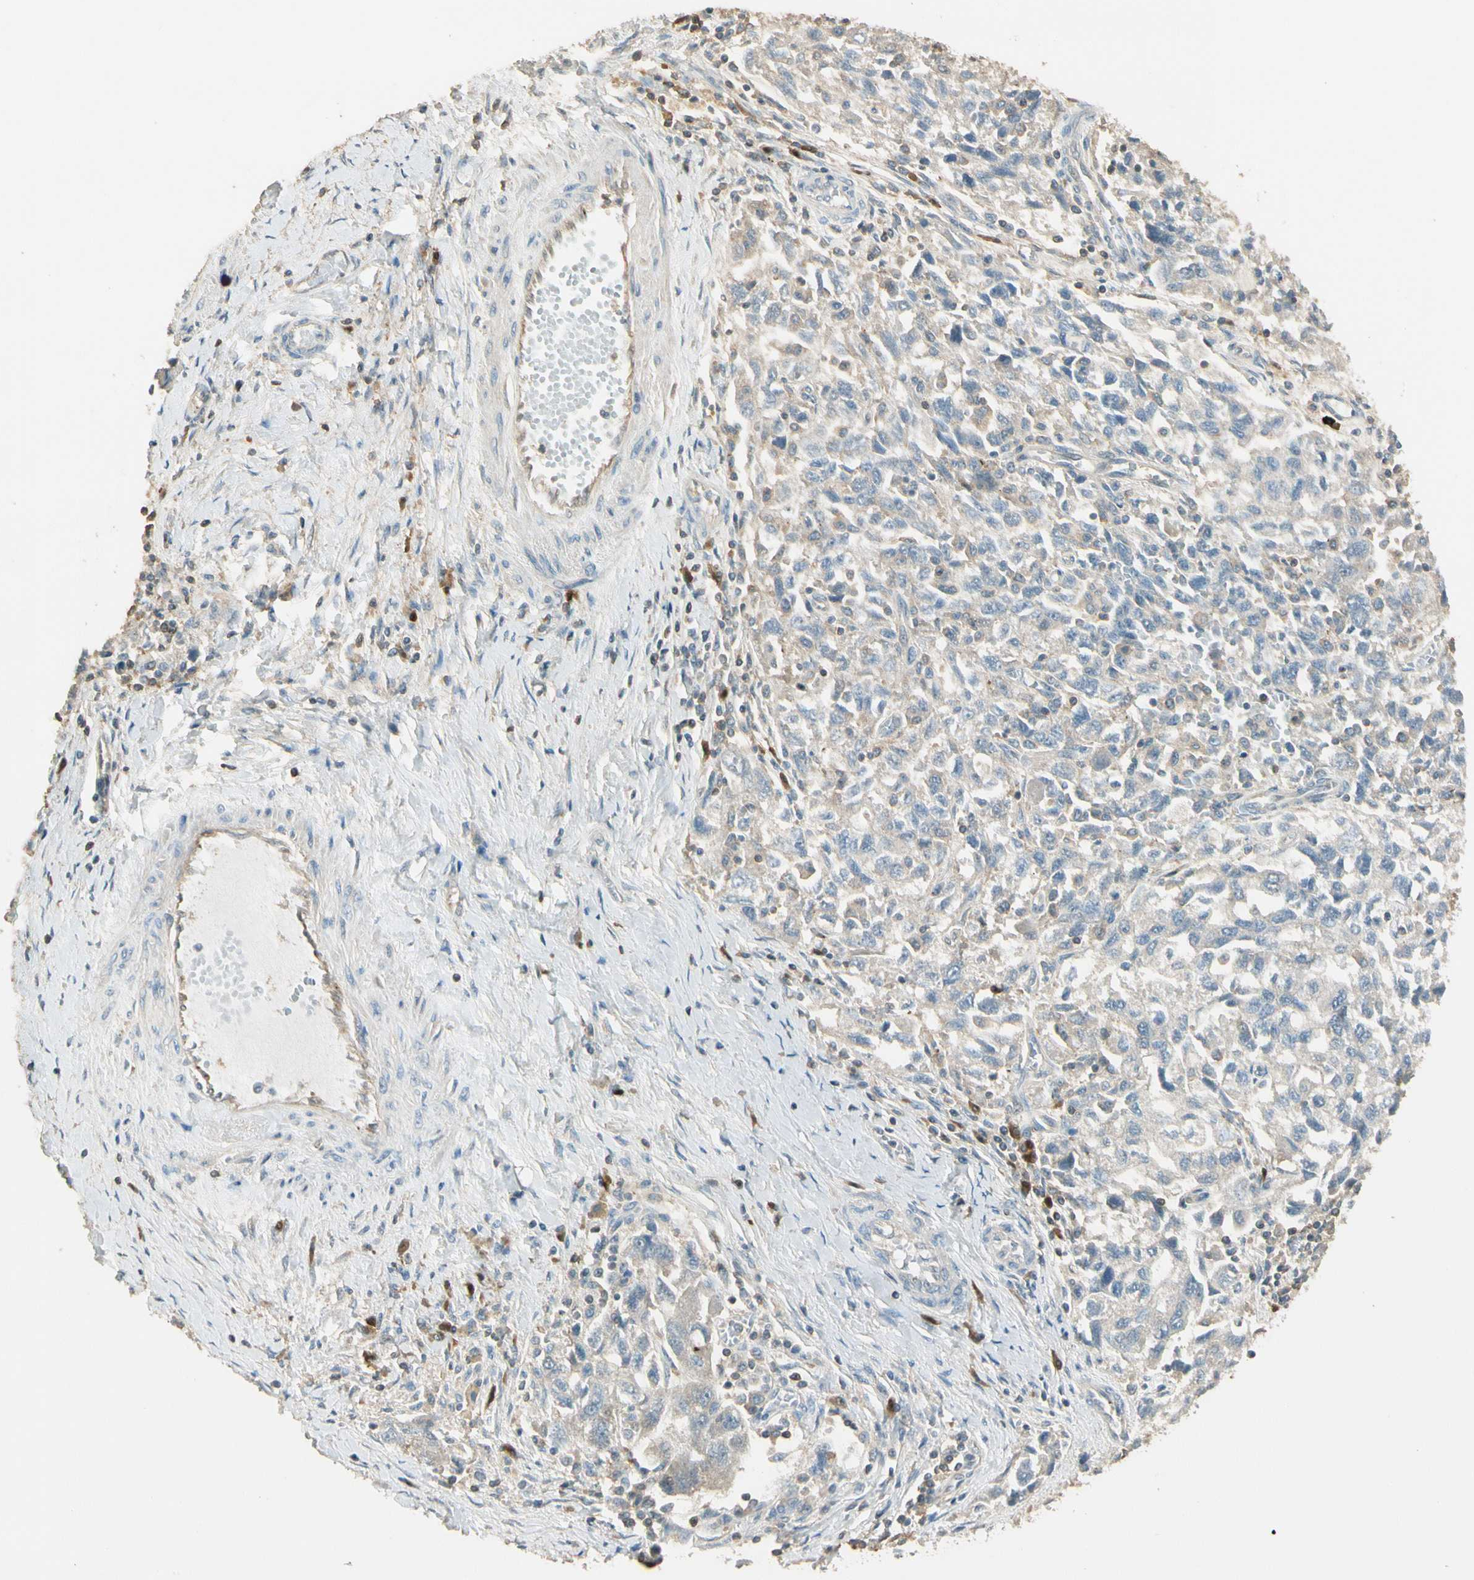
{"staining": {"intensity": "weak", "quantity": "25%-75%", "location": "cytoplasmic/membranous"}, "tissue": "ovarian cancer", "cell_type": "Tumor cells", "image_type": "cancer", "snomed": [{"axis": "morphology", "description": "Carcinoma, NOS"}, {"axis": "morphology", "description": "Cystadenocarcinoma, serous, NOS"}, {"axis": "topography", "description": "Ovary"}], "caption": "The histopathology image reveals staining of ovarian cancer, revealing weak cytoplasmic/membranous protein staining (brown color) within tumor cells. Immunohistochemistry stains the protein of interest in brown and the nuclei are stained blue.", "gene": "PLXNA1", "patient": {"sex": "female", "age": 69}}